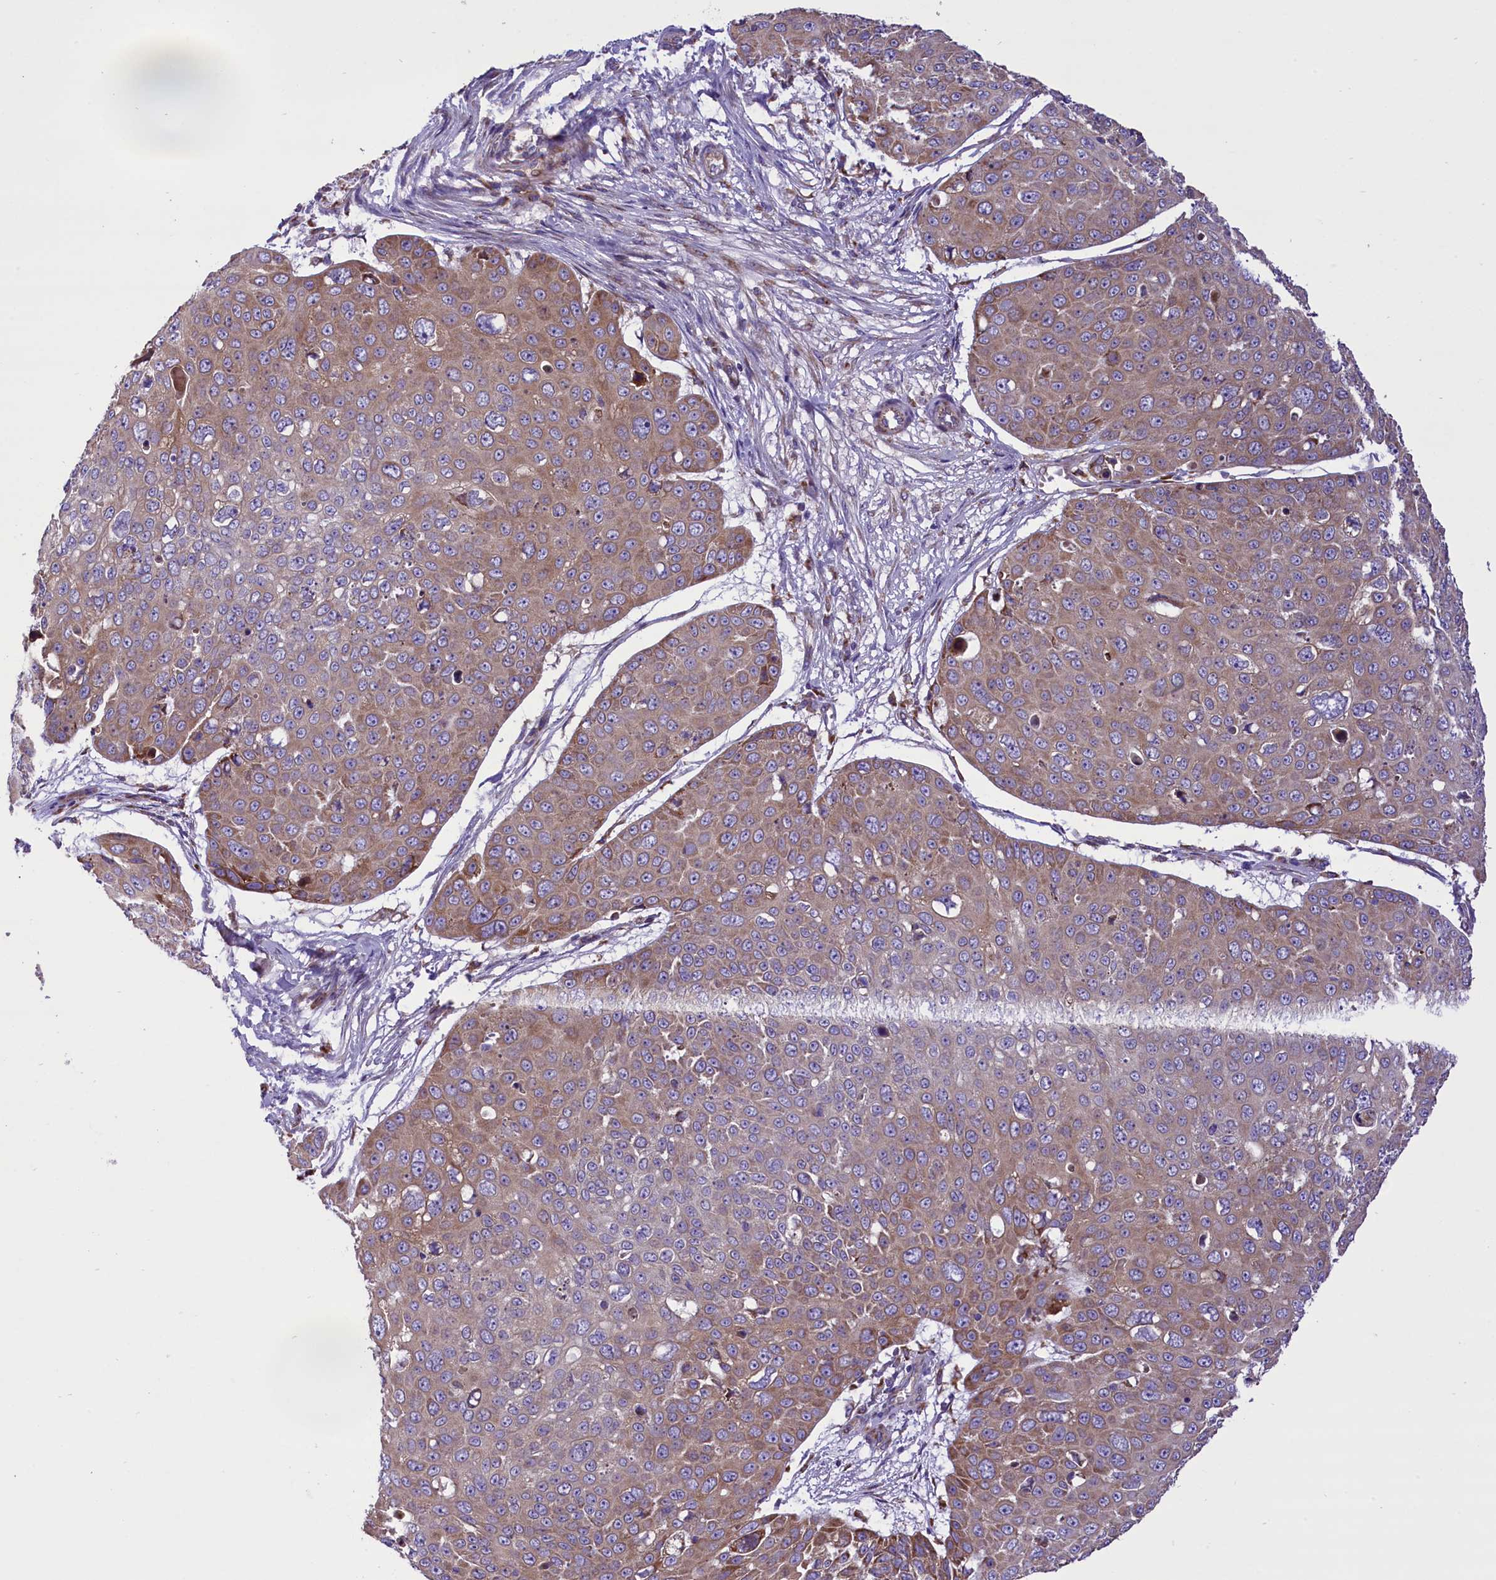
{"staining": {"intensity": "moderate", "quantity": ">75%", "location": "cytoplasmic/membranous"}, "tissue": "skin cancer", "cell_type": "Tumor cells", "image_type": "cancer", "snomed": [{"axis": "morphology", "description": "Squamous cell carcinoma, NOS"}, {"axis": "topography", "description": "Skin"}], "caption": "DAB immunohistochemical staining of squamous cell carcinoma (skin) demonstrates moderate cytoplasmic/membranous protein positivity in about >75% of tumor cells.", "gene": "PTPRU", "patient": {"sex": "male", "age": 71}}